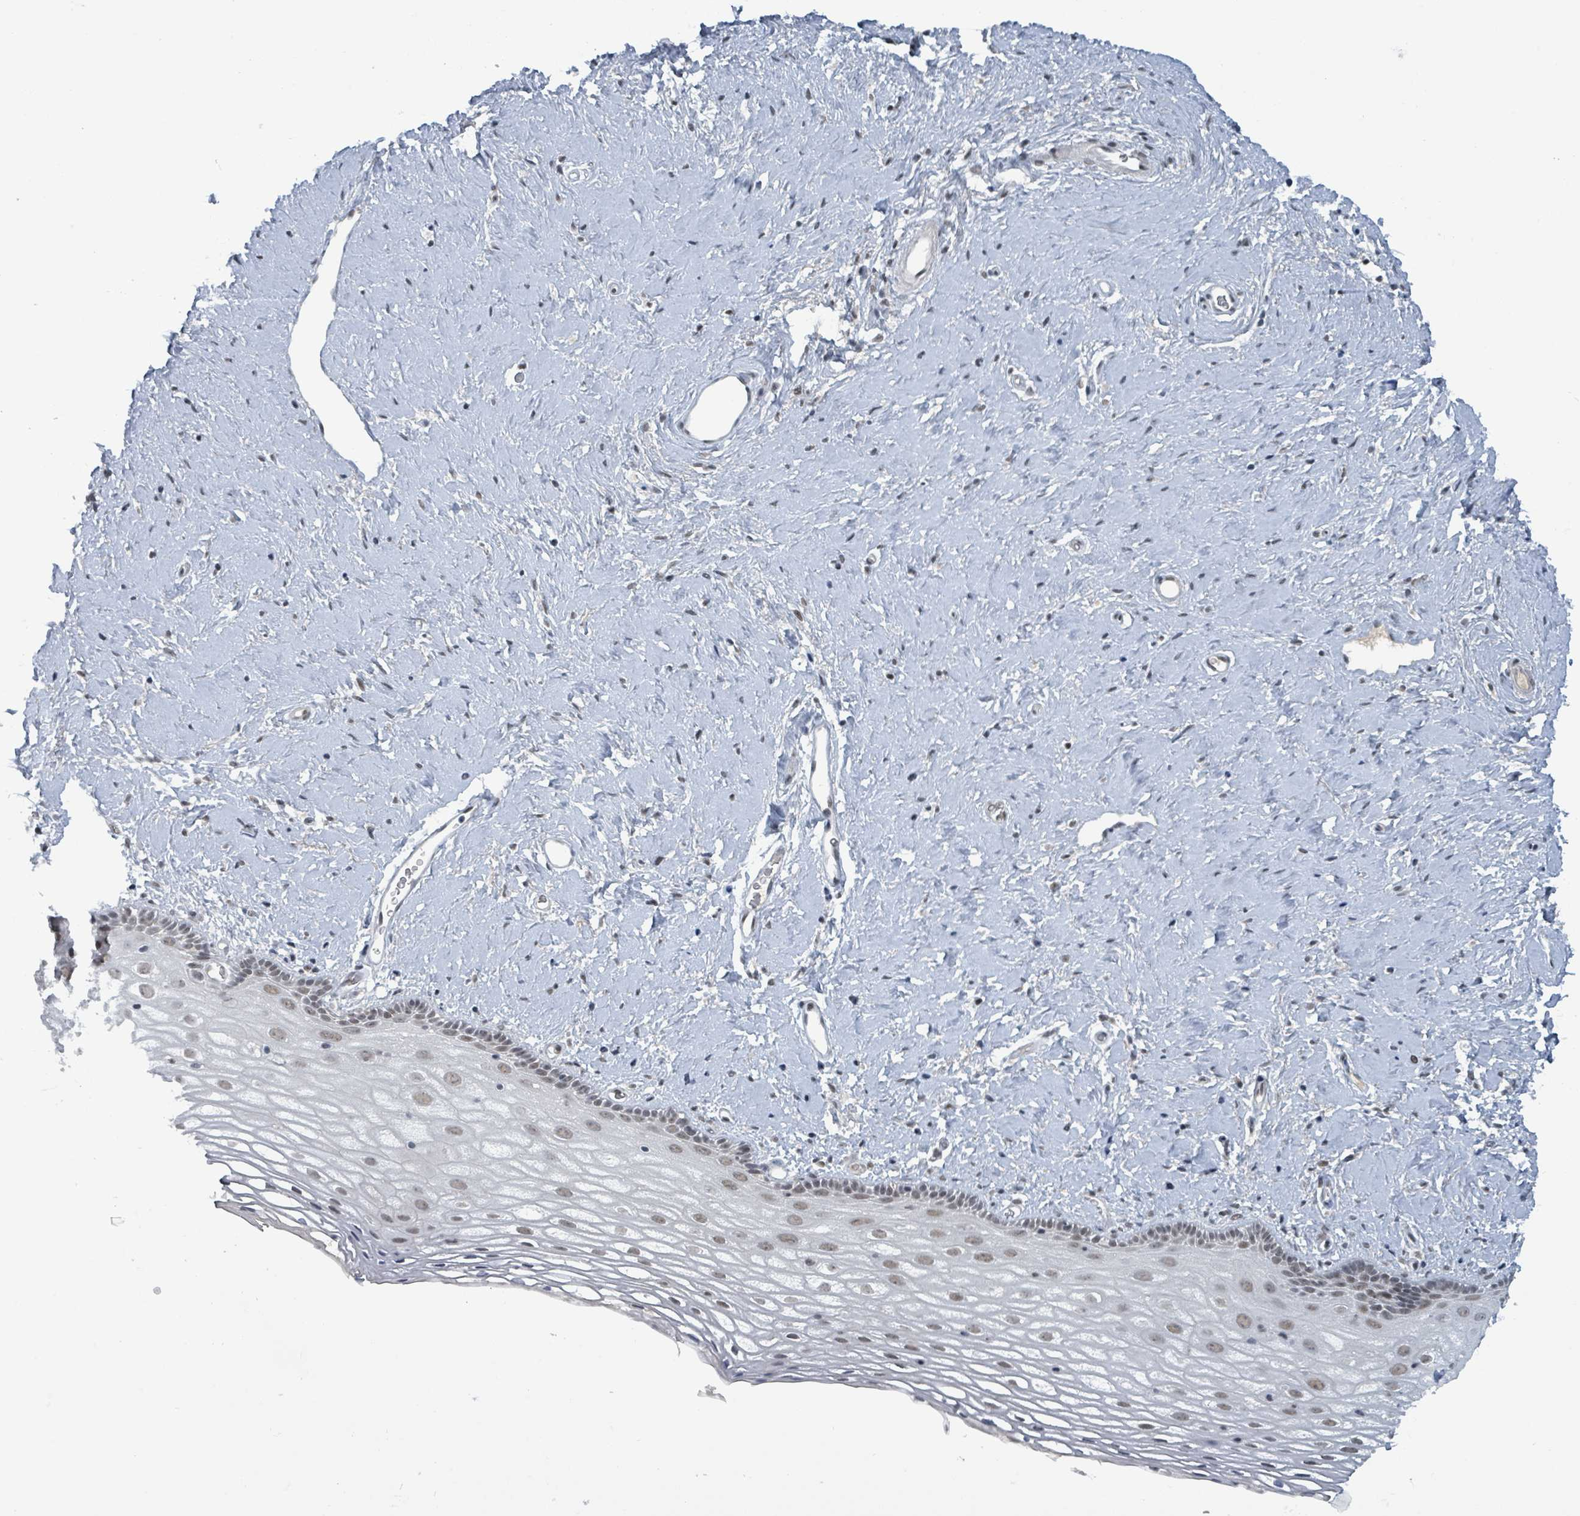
{"staining": {"intensity": "weak", "quantity": ">75%", "location": "nuclear"}, "tissue": "vagina", "cell_type": "Squamous epithelial cells", "image_type": "normal", "snomed": [{"axis": "morphology", "description": "Normal tissue, NOS"}, {"axis": "morphology", "description": "Adenocarcinoma, NOS"}, {"axis": "topography", "description": "Rectum"}, {"axis": "topography", "description": "Vagina"}], "caption": "Immunohistochemistry (IHC) photomicrograph of benign human vagina stained for a protein (brown), which reveals low levels of weak nuclear positivity in about >75% of squamous epithelial cells.", "gene": "BANP", "patient": {"sex": "female", "age": 71}}